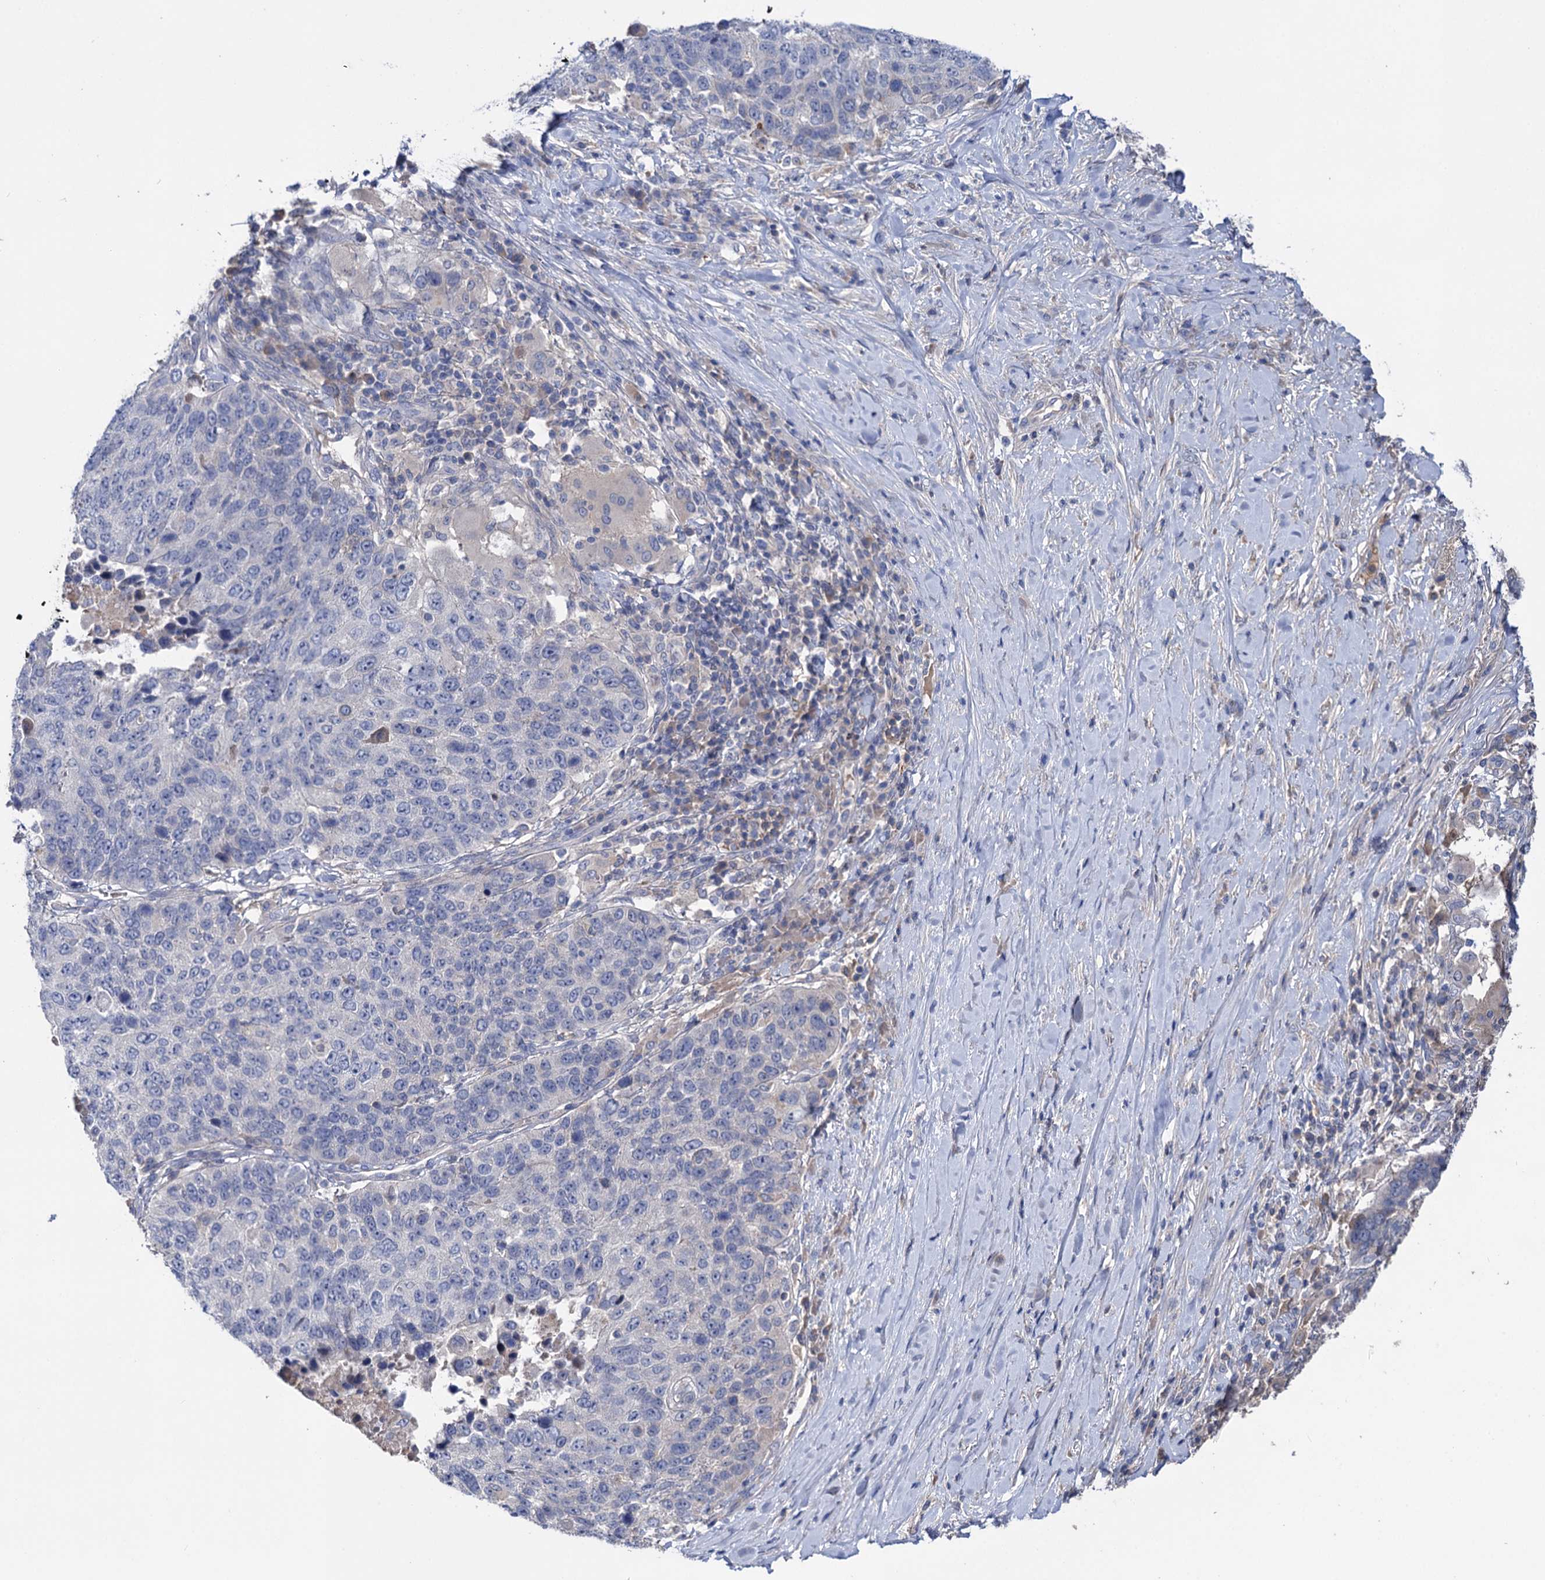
{"staining": {"intensity": "negative", "quantity": "none", "location": "none"}, "tissue": "lung cancer", "cell_type": "Tumor cells", "image_type": "cancer", "snomed": [{"axis": "morphology", "description": "Normal tissue, NOS"}, {"axis": "morphology", "description": "Squamous cell carcinoma, NOS"}, {"axis": "topography", "description": "Lymph node"}, {"axis": "topography", "description": "Lung"}], "caption": "Immunohistochemistry (IHC) of human lung squamous cell carcinoma reveals no expression in tumor cells. Brightfield microscopy of IHC stained with DAB (3,3'-diaminobenzidine) (brown) and hematoxylin (blue), captured at high magnification.", "gene": "PPP1R32", "patient": {"sex": "male", "age": 66}}